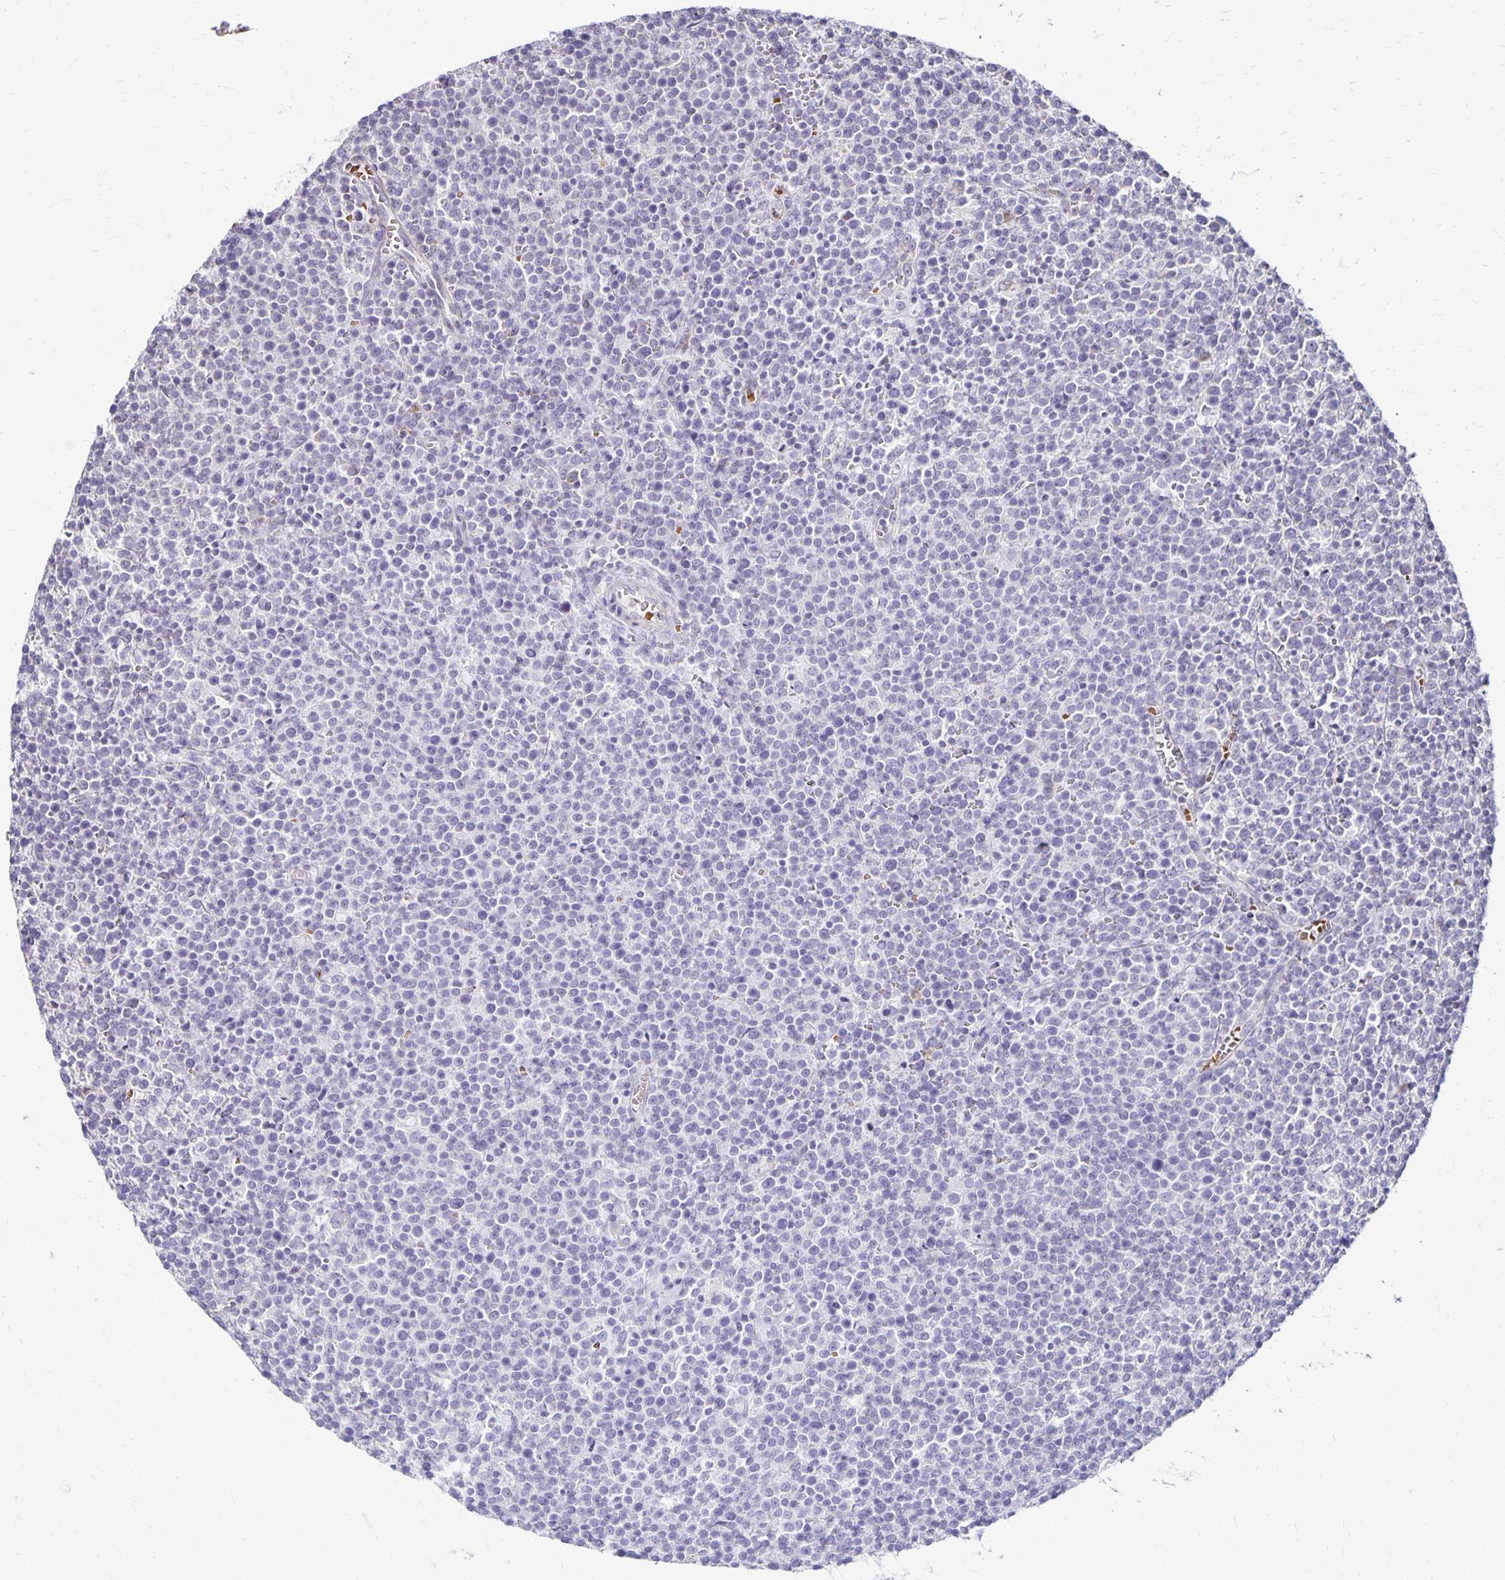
{"staining": {"intensity": "negative", "quantity": "none", "location": "none"}, "tissue": "lymphoma", "cell_type": "Tumor cells", "image_type": "cancer", "snomed": [{"axis": "morphology", "description": "Malignant lymphoma, non-Hodgkin's type, High grade"}, {"axis": "topography", "description": "Lymph node"}], "caption": "This is an IHC photomicrograph of lymphoma. There is no expression in tumor cells.", "gene": "FN3K", "patient": {"sex": "male", "age": 61}}